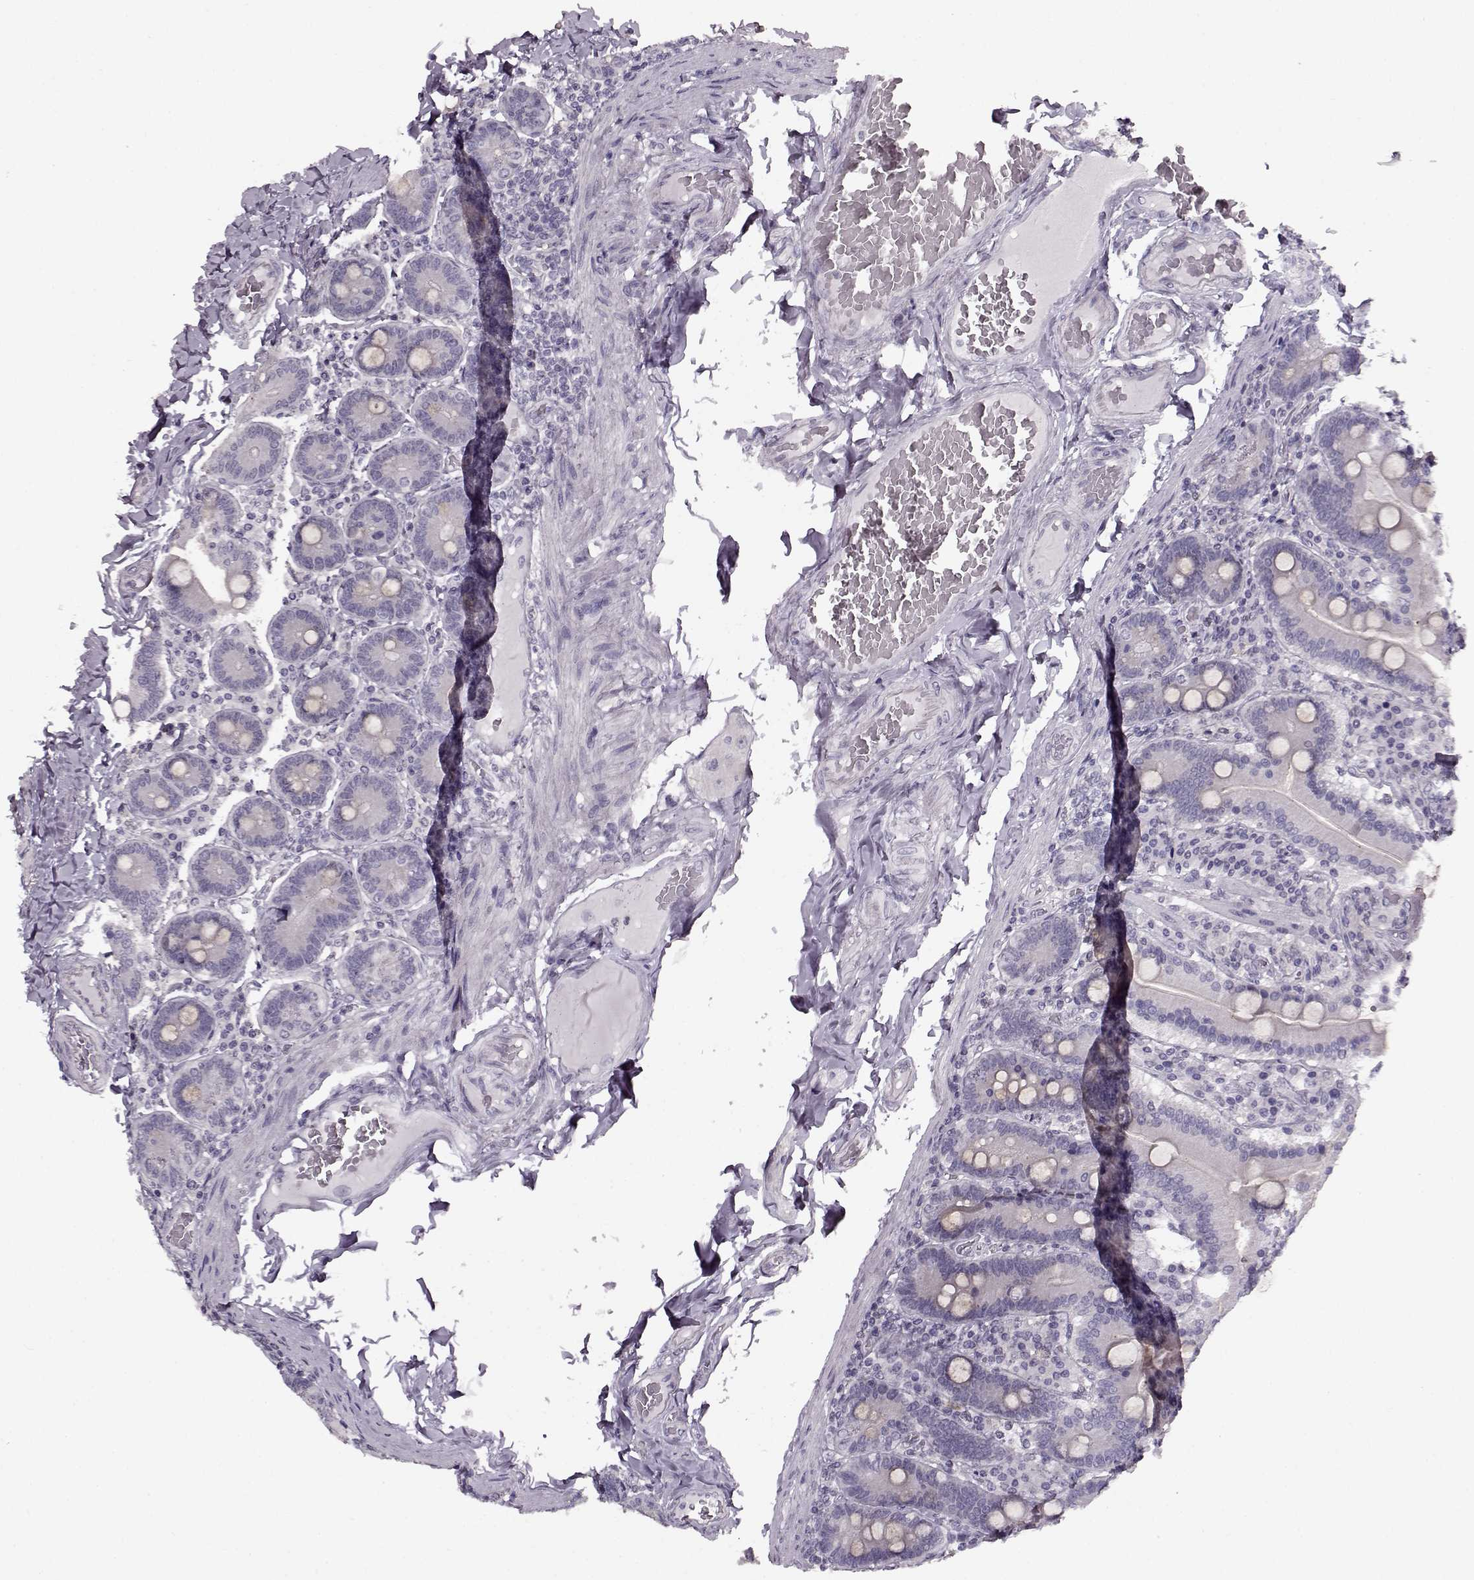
{"staining": {"intensity": "negative", "quantity": "none", "location": "none"}, "tissue": "duodenum", "cell_type": "Glandular cells", "image_type": "normal", "snomed": [{"axis": "morphology", "description": "Normal tissue, NOS"}, {"axis": "topography", "description": "Duodenum"}], "caption": "Immunohistochemistry image of unremarkable duodenum stained for a protein (brown), which shows no positivity in glandular cells. The staining is performed using DAB brown chromogen with nuclei counter-stained in using hematoxylin.", "gene": "RP1L1", "patient": {"sex": "female", "age": 62}}